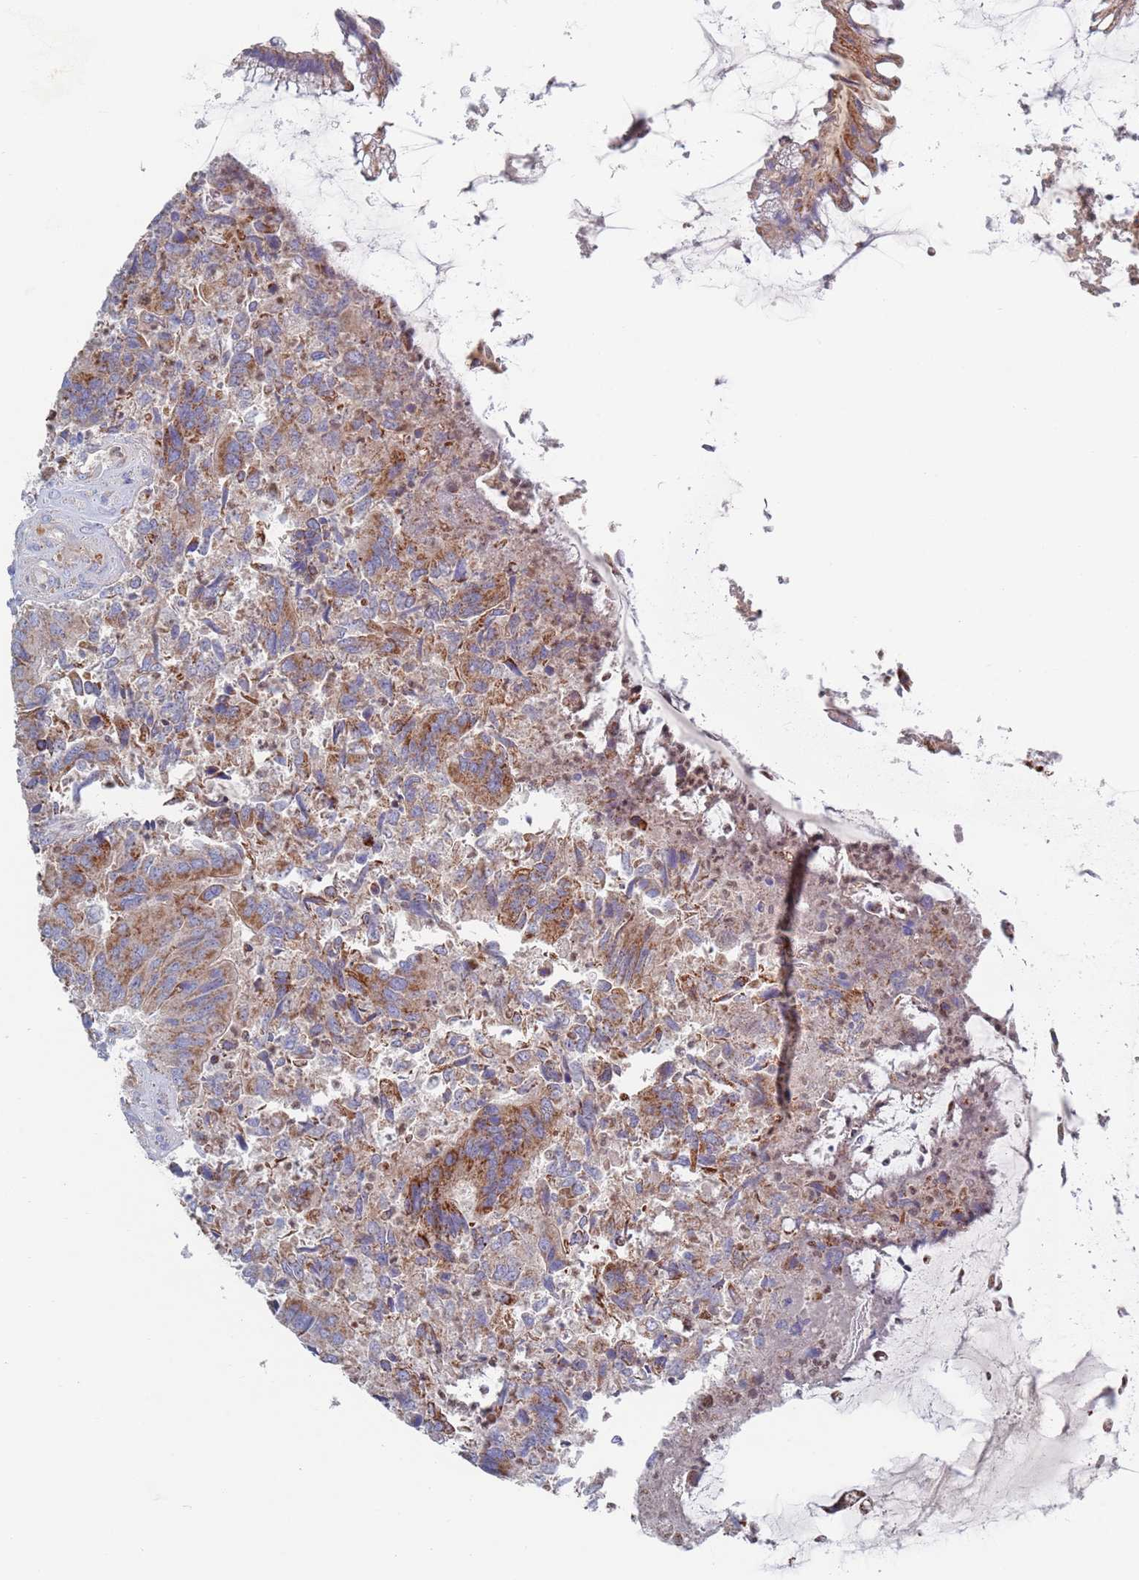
{"staining": {"intensity": "moderate", "quantity": ">75%", "location": "cytoplasmic/membranous"}, "tissue": "colorectal cancer", "cell_type": "Tumor cells", "image_type": "cancer", "snomed": [{"axis": "morphology", "description": "Adenocarcinoma, NOS"}, {"axis": "topography", "description": "Colon"}], "caption": "IHC (DAB) staining of adenocarcinoma (colorectal) displays moderate cytoplasmic/membranous protein staining in about >75% of tumor cells.", "gene": "CHCHD6", "patient": {"sex": "female", "age": 67}}